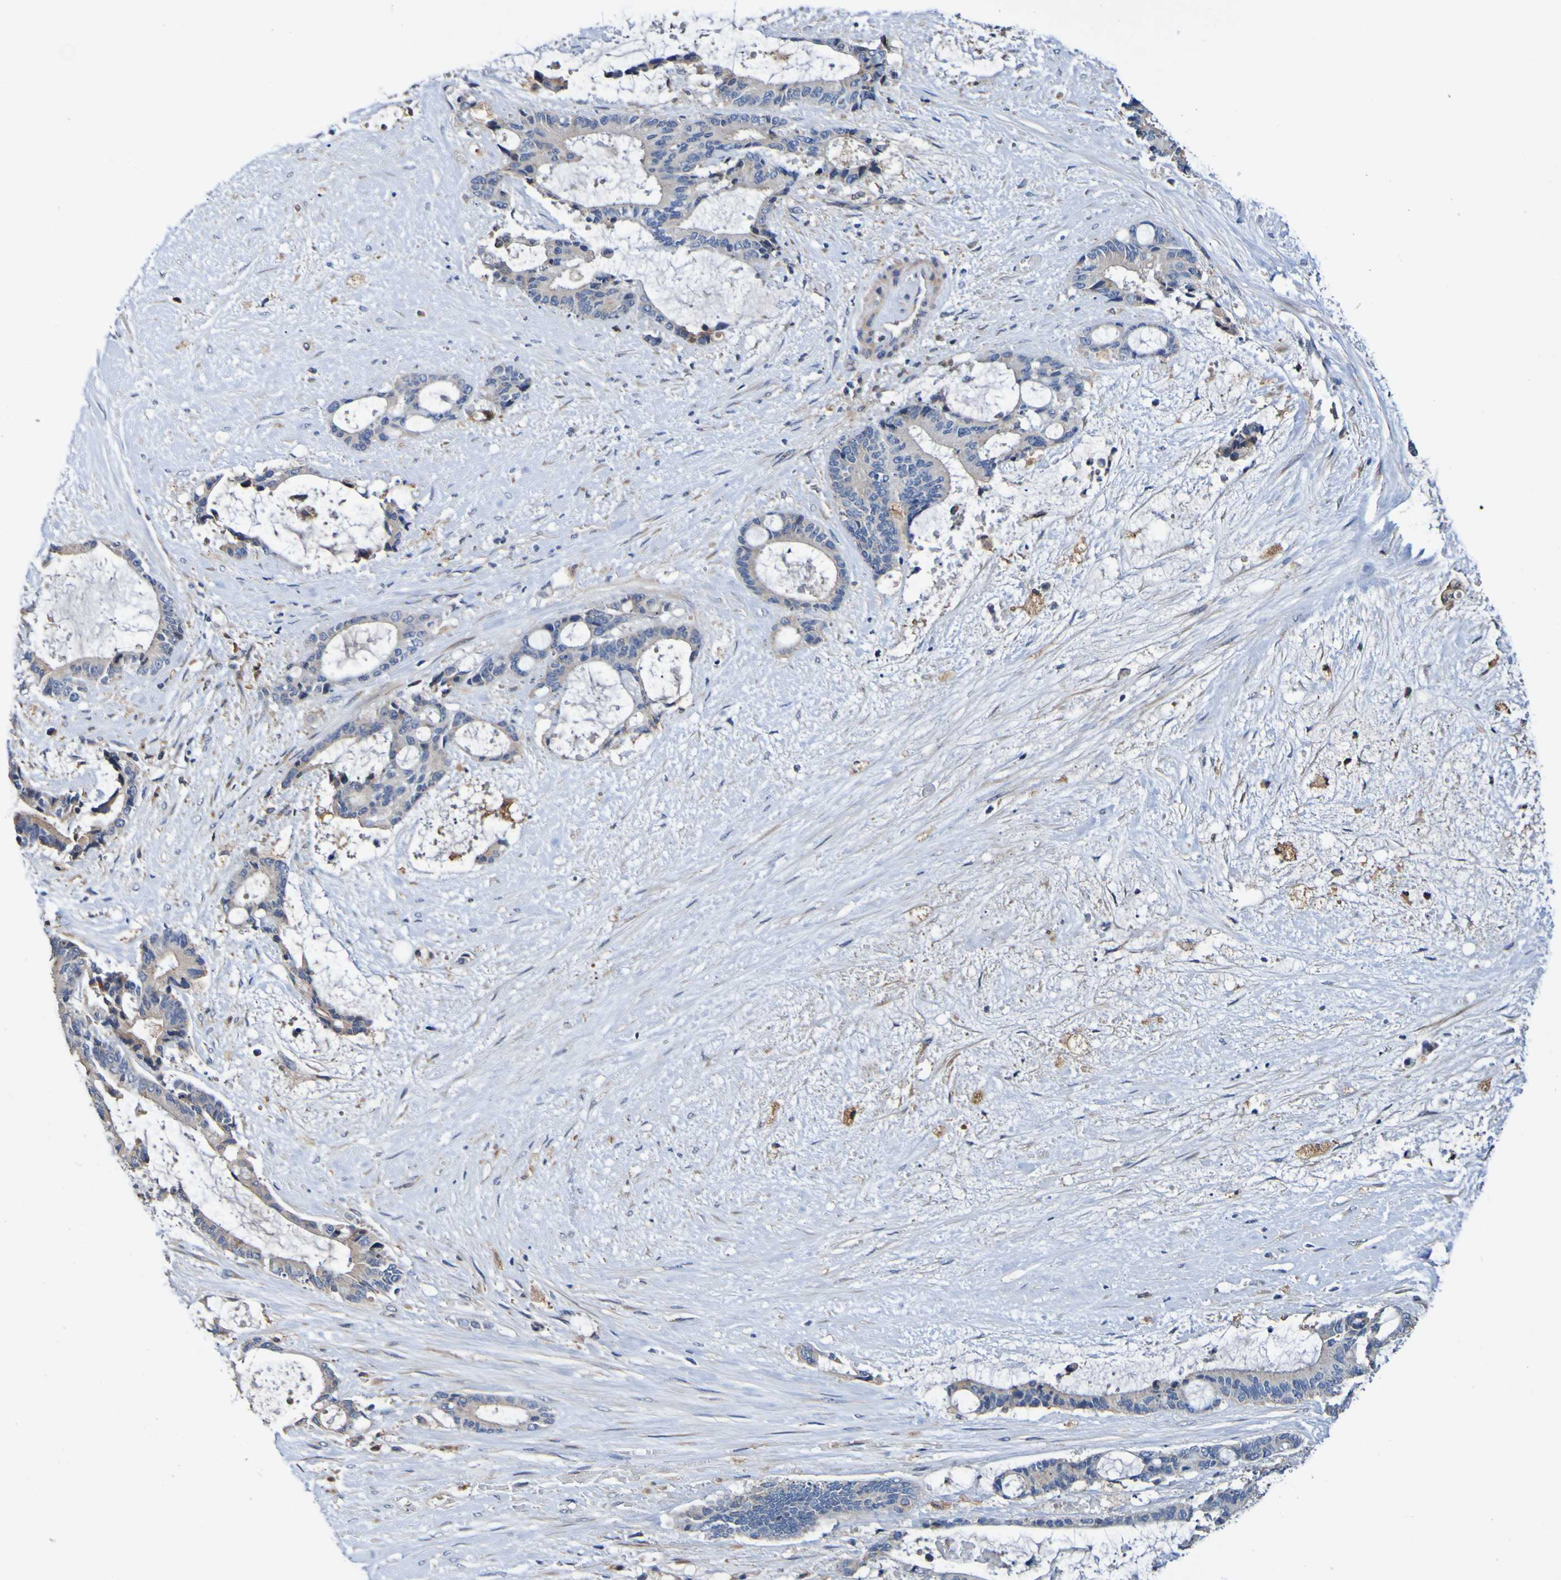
{"staining": {"intensity": "weak", "quantity": ">75%", "location": "cytoplasmic/membranous"}, "tissue": "liver cancer", "cell_type": "Tumor cells", "image_type": "cancer", "snomed": [{"axis": "morphology", "description": "Normal tissue, NOS"}, {"axis": "morphology", "description": "Cholangiocarcinoma"}, {"axis": "topography", "description": "Liver"}, {"axis": "topography", "description": "Peripheral nerve tissue"}], "caption": "The histopathology image shows staining of liver cancer, revealing weak cytoplasmic/membranous protein positivity (brown color) within tumor cells.", "gene": "METAP2", "patient": {"sex": "female", "age": 73}}